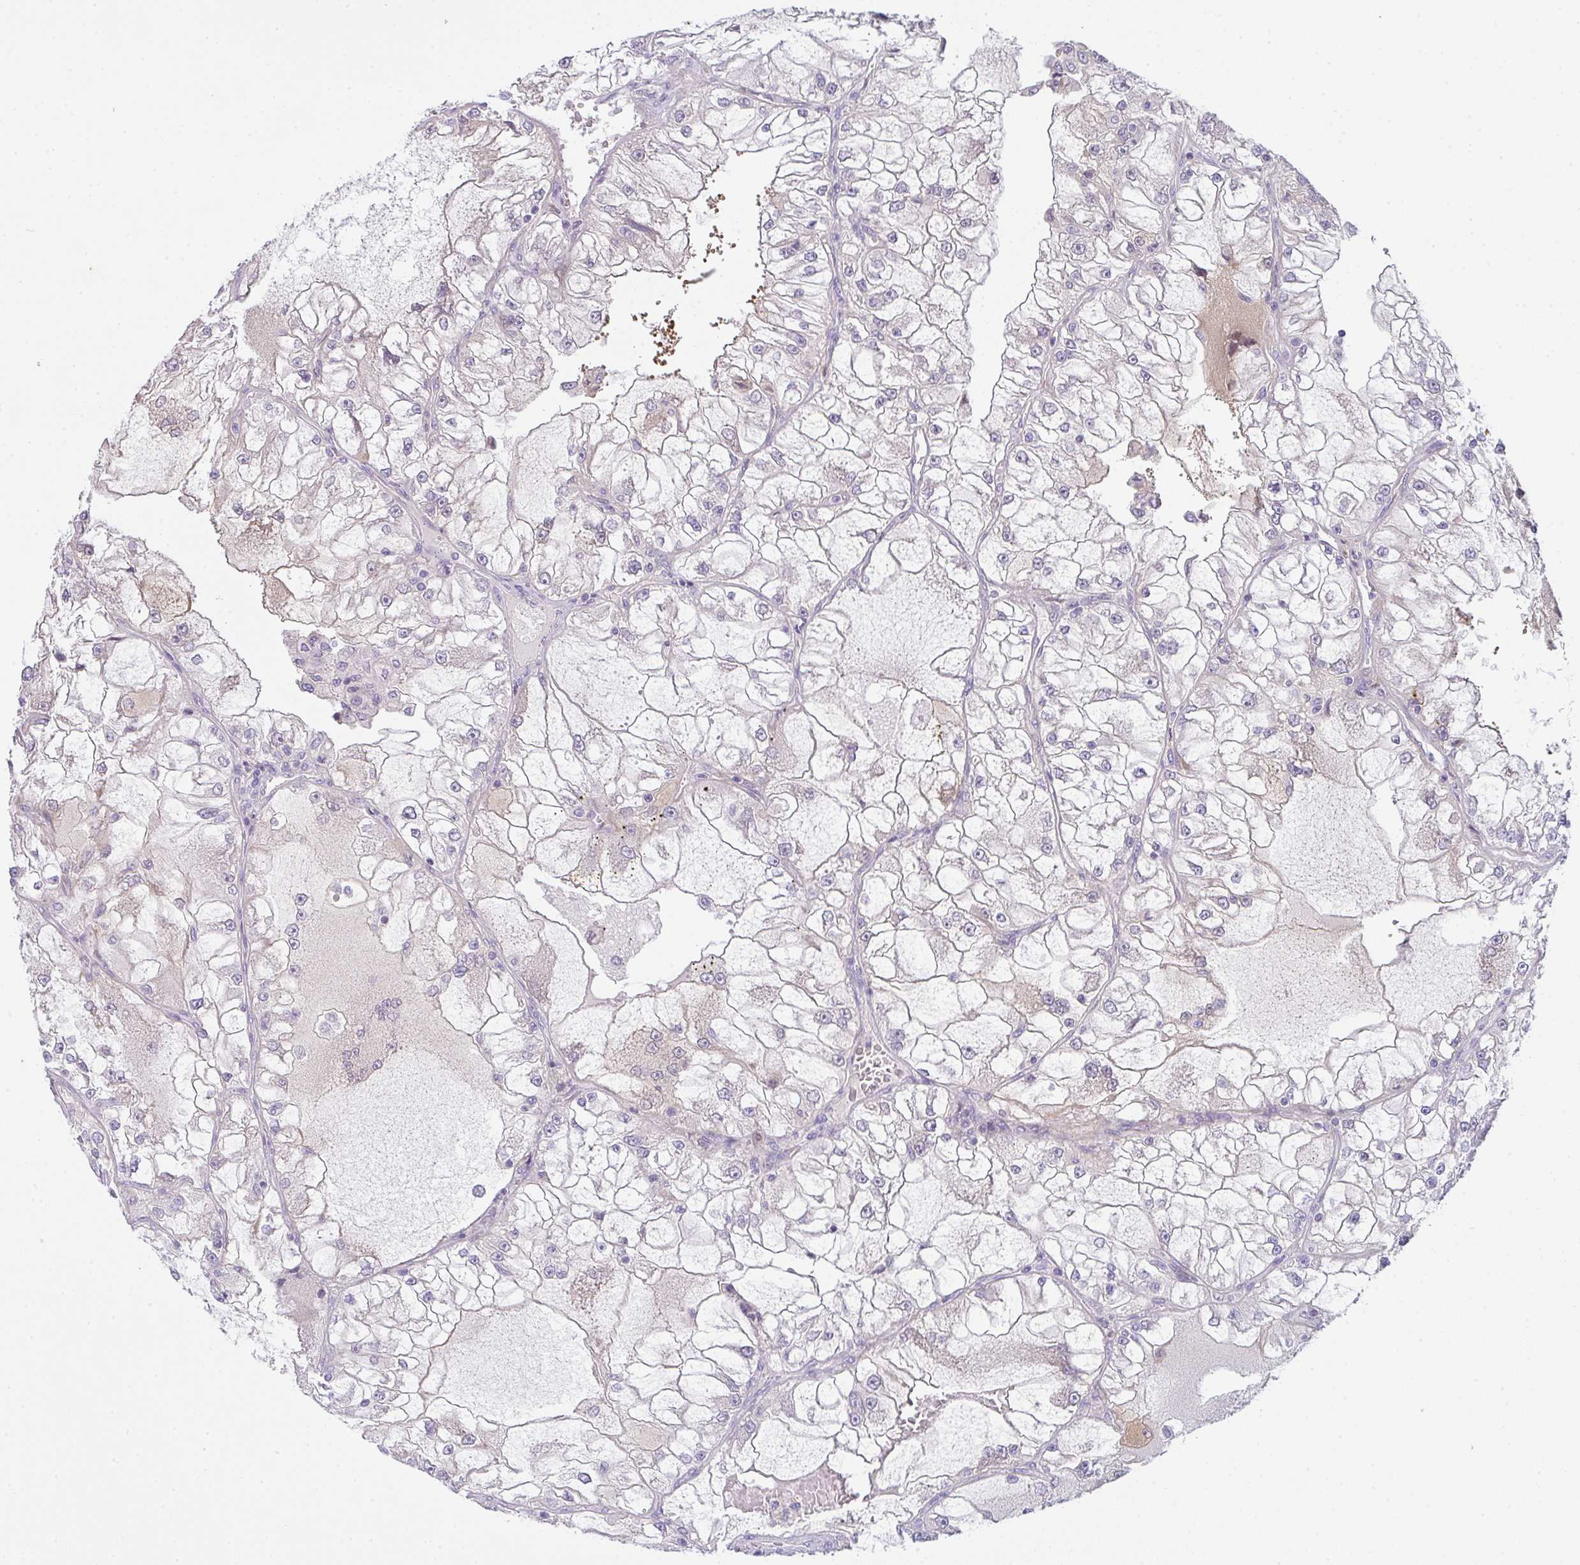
{"staining": {"intensity": "negative", "quantity": "none", "location": "none"}, "tissue": "renal cancer", "cell_type": "Tumor cells", "image_type": "cancer", "snomed": [{"axis": "morphology", "description": "Adenocarcinoma, NOS"}, {"axis": "topography", "description": "Kidney"}], "caption": "This is an IHC micrograph of renal cancer. There is no expression in tumor cells.", "gene": "COX7B", "patient": {"sex": "female", "age": 72}}